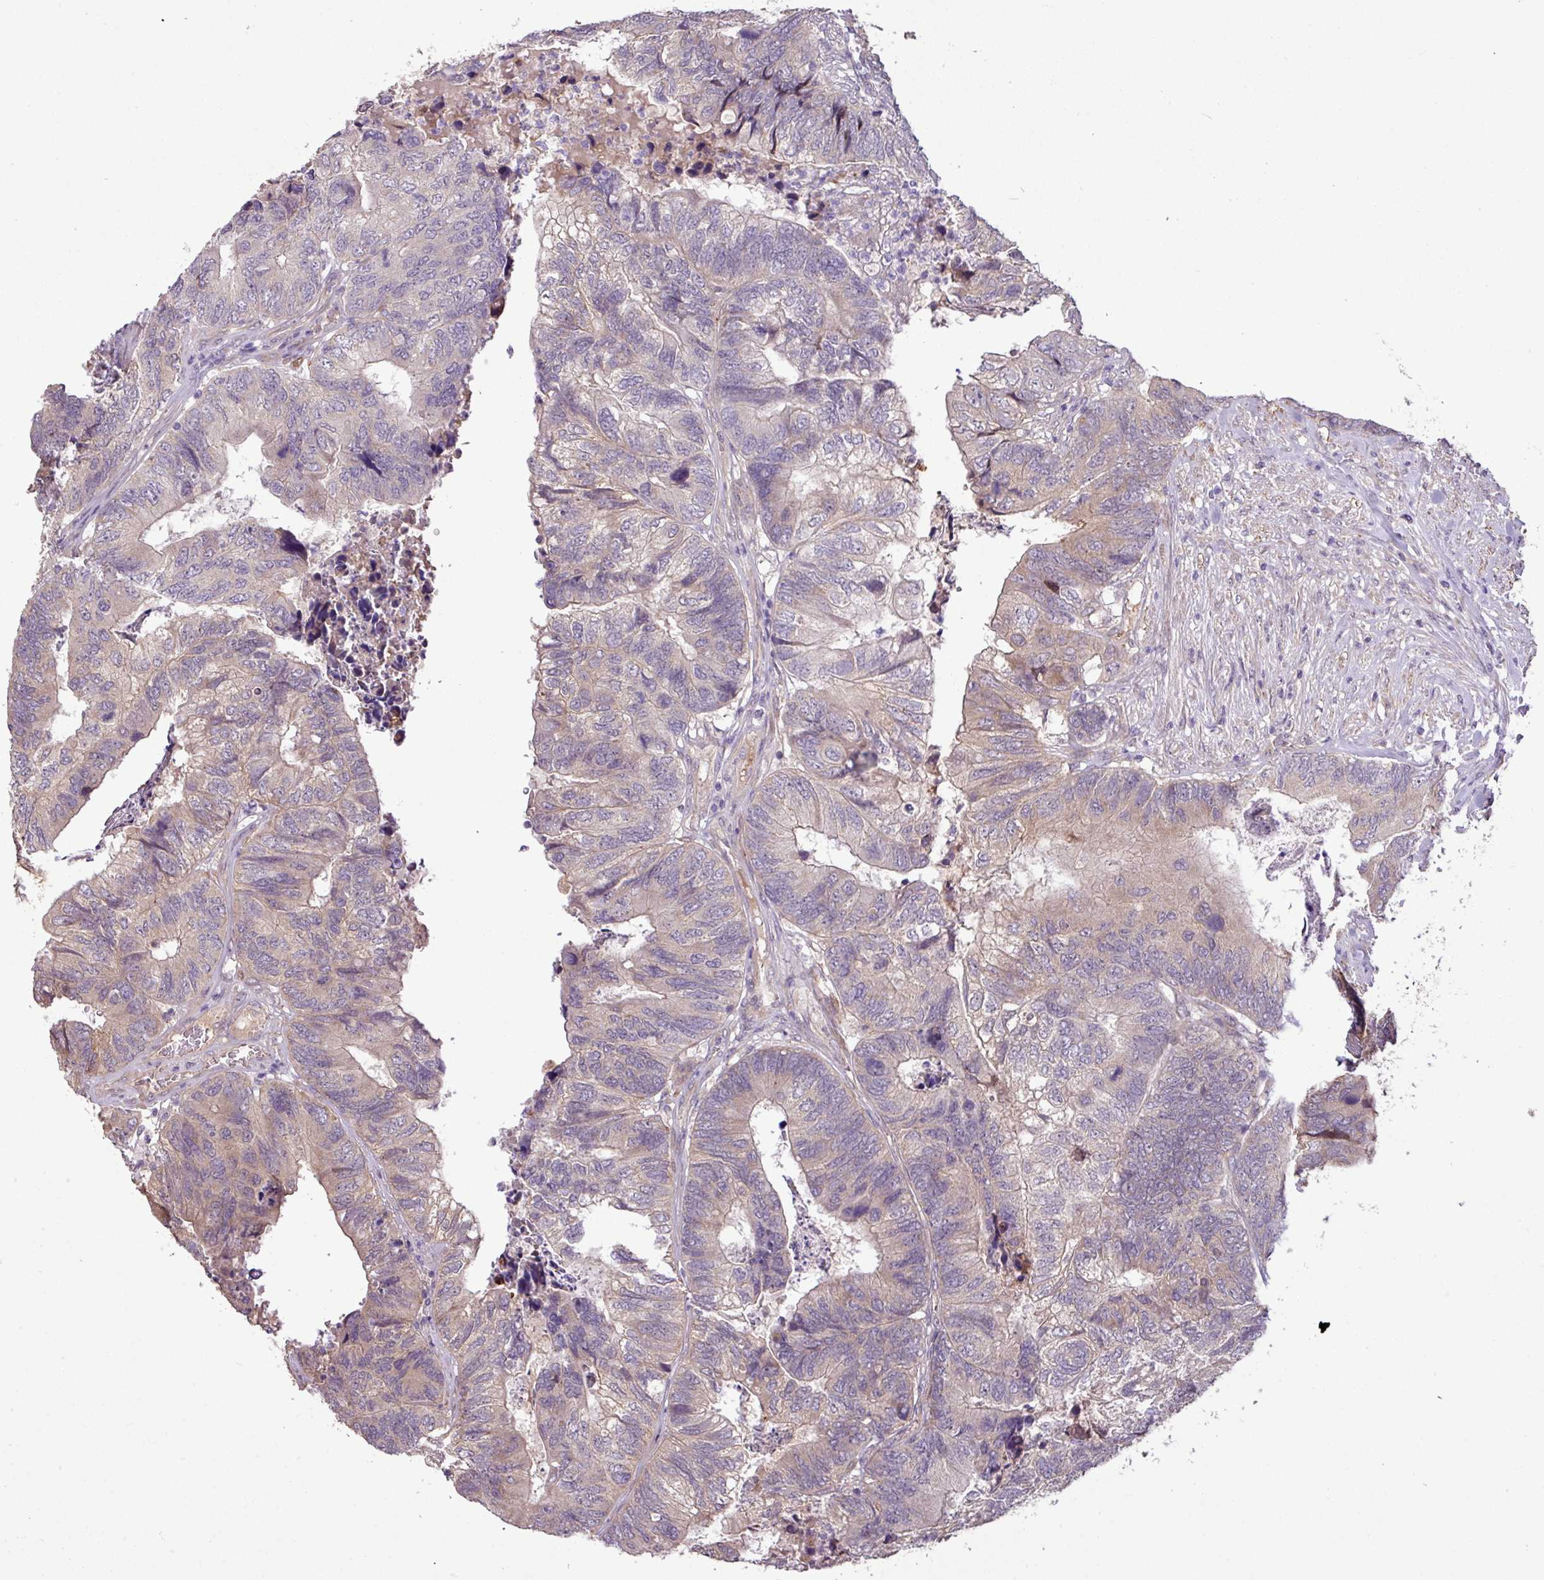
{"staining": {"intensity": "weak", "quantity": "25%-75%", "location": "cytoplasmic/membranous"}, "tissue": "colorectal cancer", "cell_type": "Tumor cells", "image_type": "cancer", "snomed": [{"axis": "morphology", "description": "Adenocarcinoma, NOS"}, {"axis": "topography", "description": "Colon"}], "caption": "A micrograph of human adenocarcinoma (colorectal) stained for a protein reveals weak cytoplasmic/membranous brown staining in tumor cells.", "gene": "XIAP", "patient": {"sex": "female", "age": 67}}